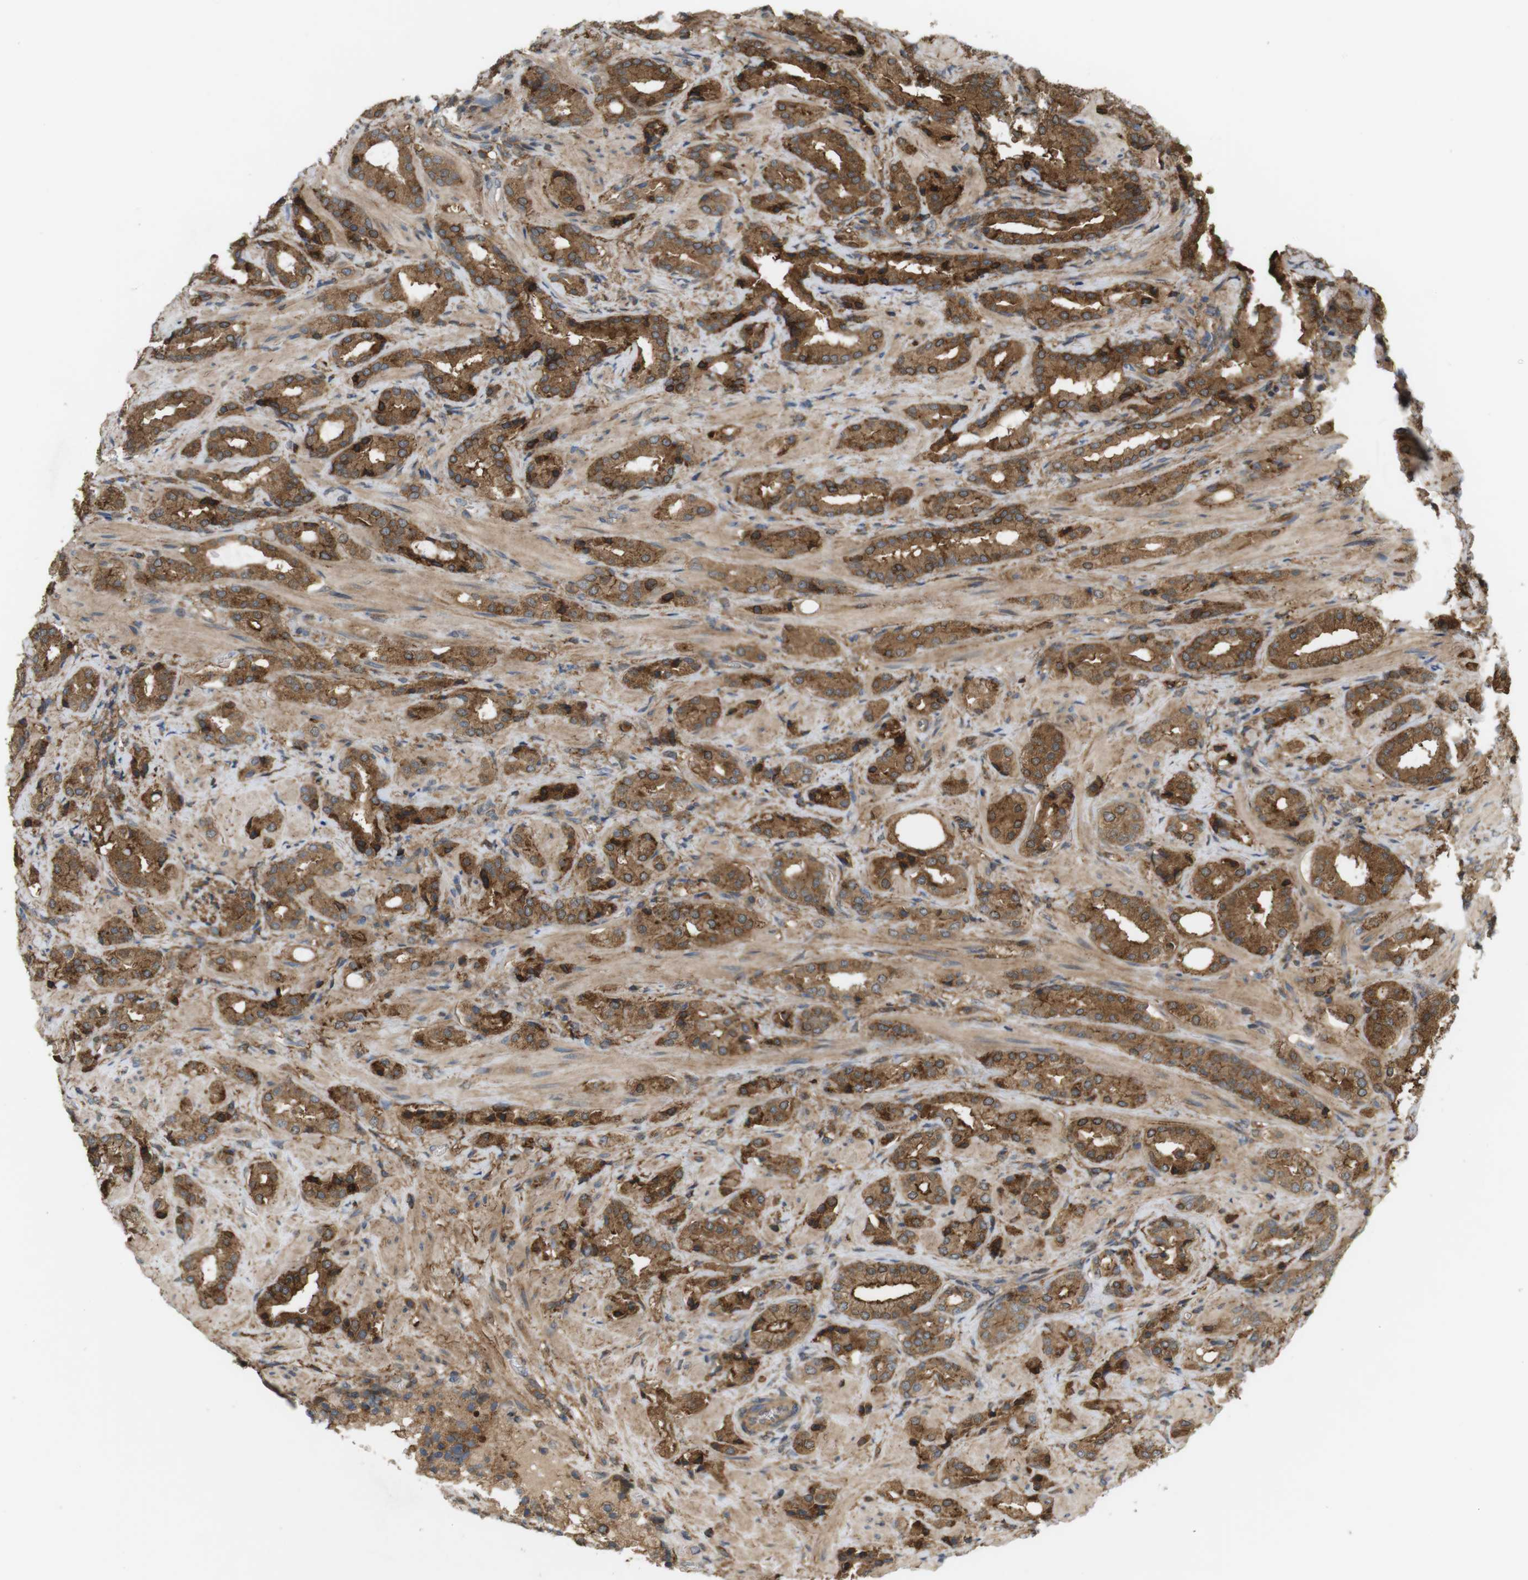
{"staining": {"intensity": "moderate", "quantity": ">75%", "location": "cytoplasmic/membranous"}, "tissue": "prostate cancer", "cell_type": "Tumor cells", "image_type": "cancer", "snomed": [{"axis": "morphology", "description": "Adenocarcinoma, High grade"}, {"axis": "topography", "description": "Prostate"}], "caption": "Prostate cancer stained with immunohistochemistry reveals moderate cytoplasmic/membranous expression in about >75% of tumor cells.", "gene": "DDAH2", "patient": {"sex": "male", "age": 64}}